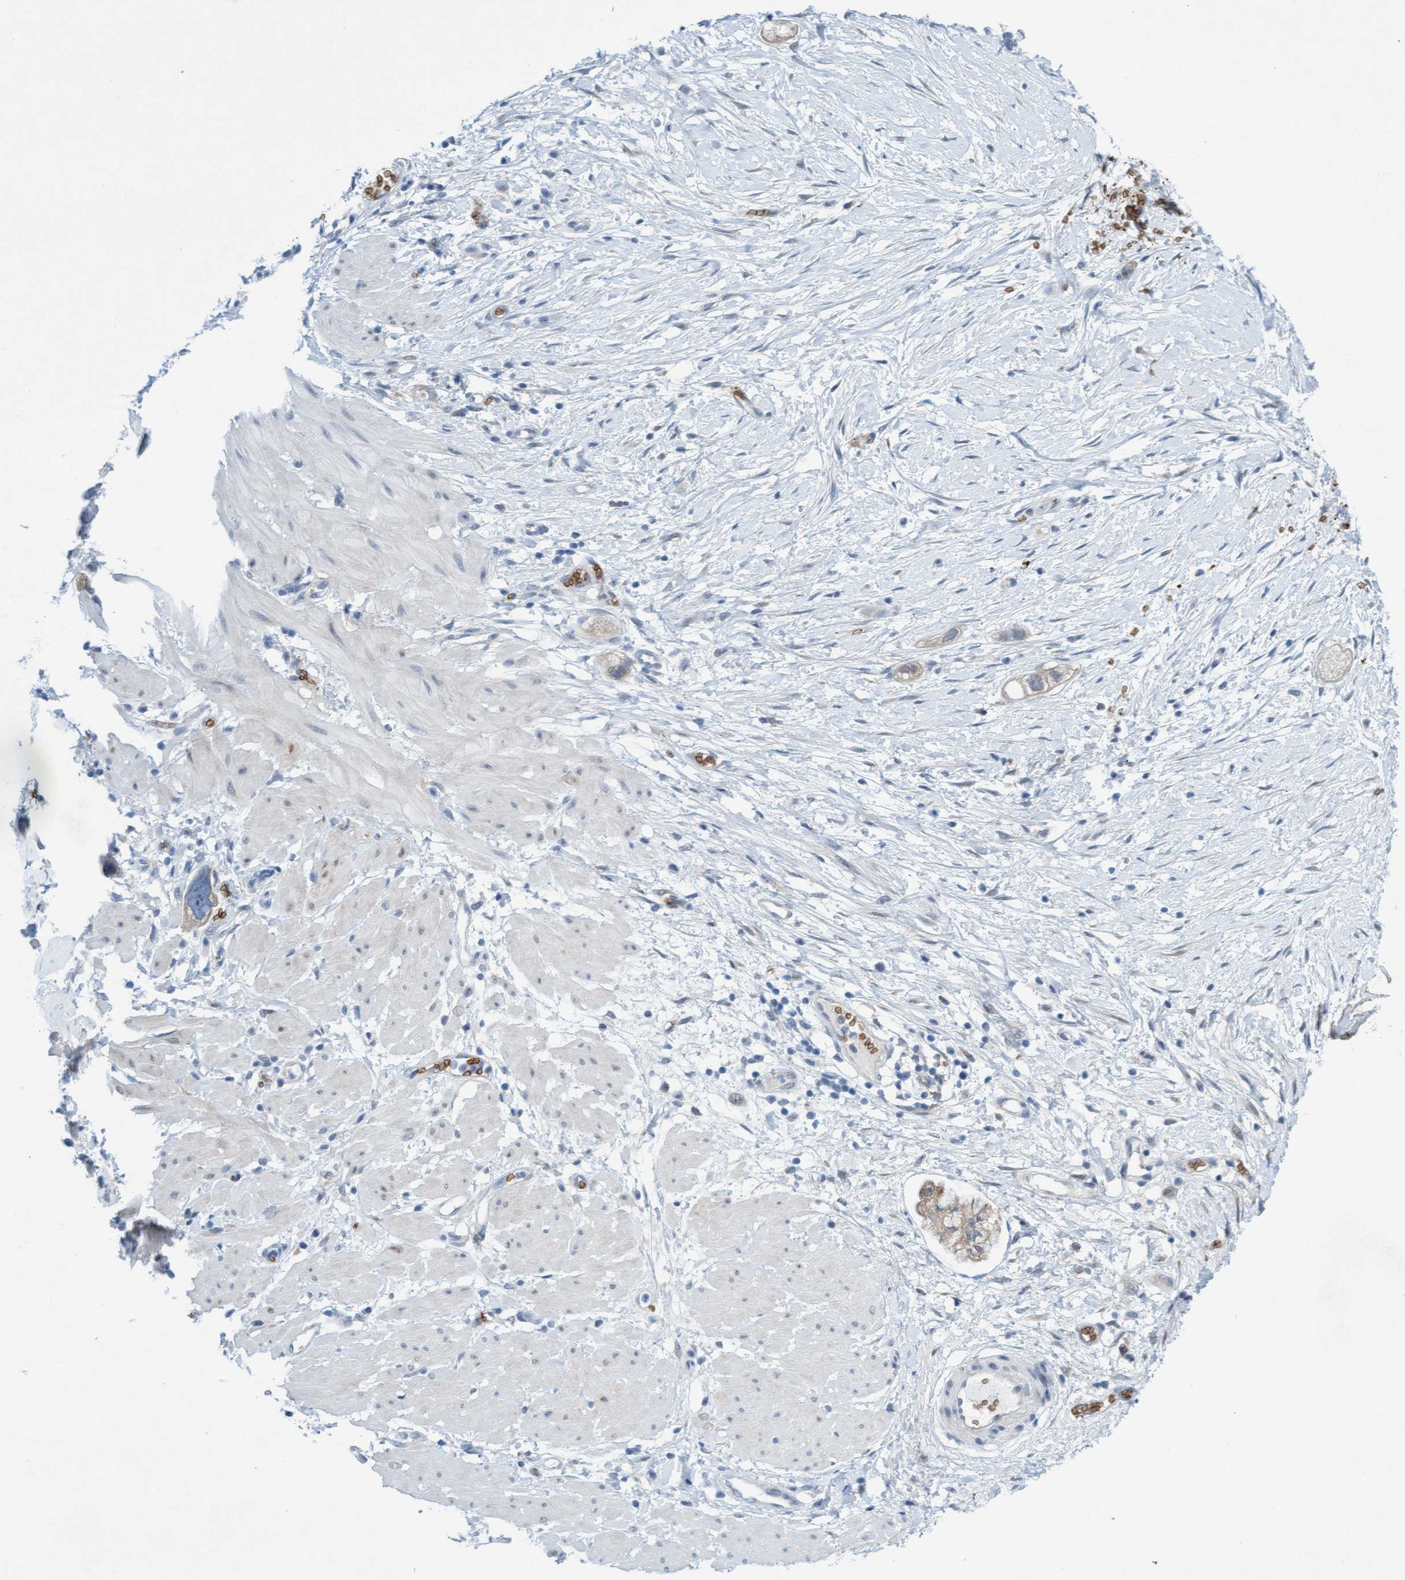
{"staining": {"intensity": "weak", "quantity": "<25%", "location": "cytoplasmic/membranous"}, "tissue": "stomach cancer", "cell_type": "Tumor cells", "image_type": "cancer", "snomed": [{"axis": "morphology", "description": "Adenocarcinoma, NOS"}, {"axis": "topography", "description": "Stomach"}, {"axis": "topography", "description": "Stomach, lower"}], "caption": "IHC of human stomach cancer (adenocarcinoma) reveals no positivity in tumor cells.", "gene": "SPEM2", "patient": {"sex": "female", "age": 48}}